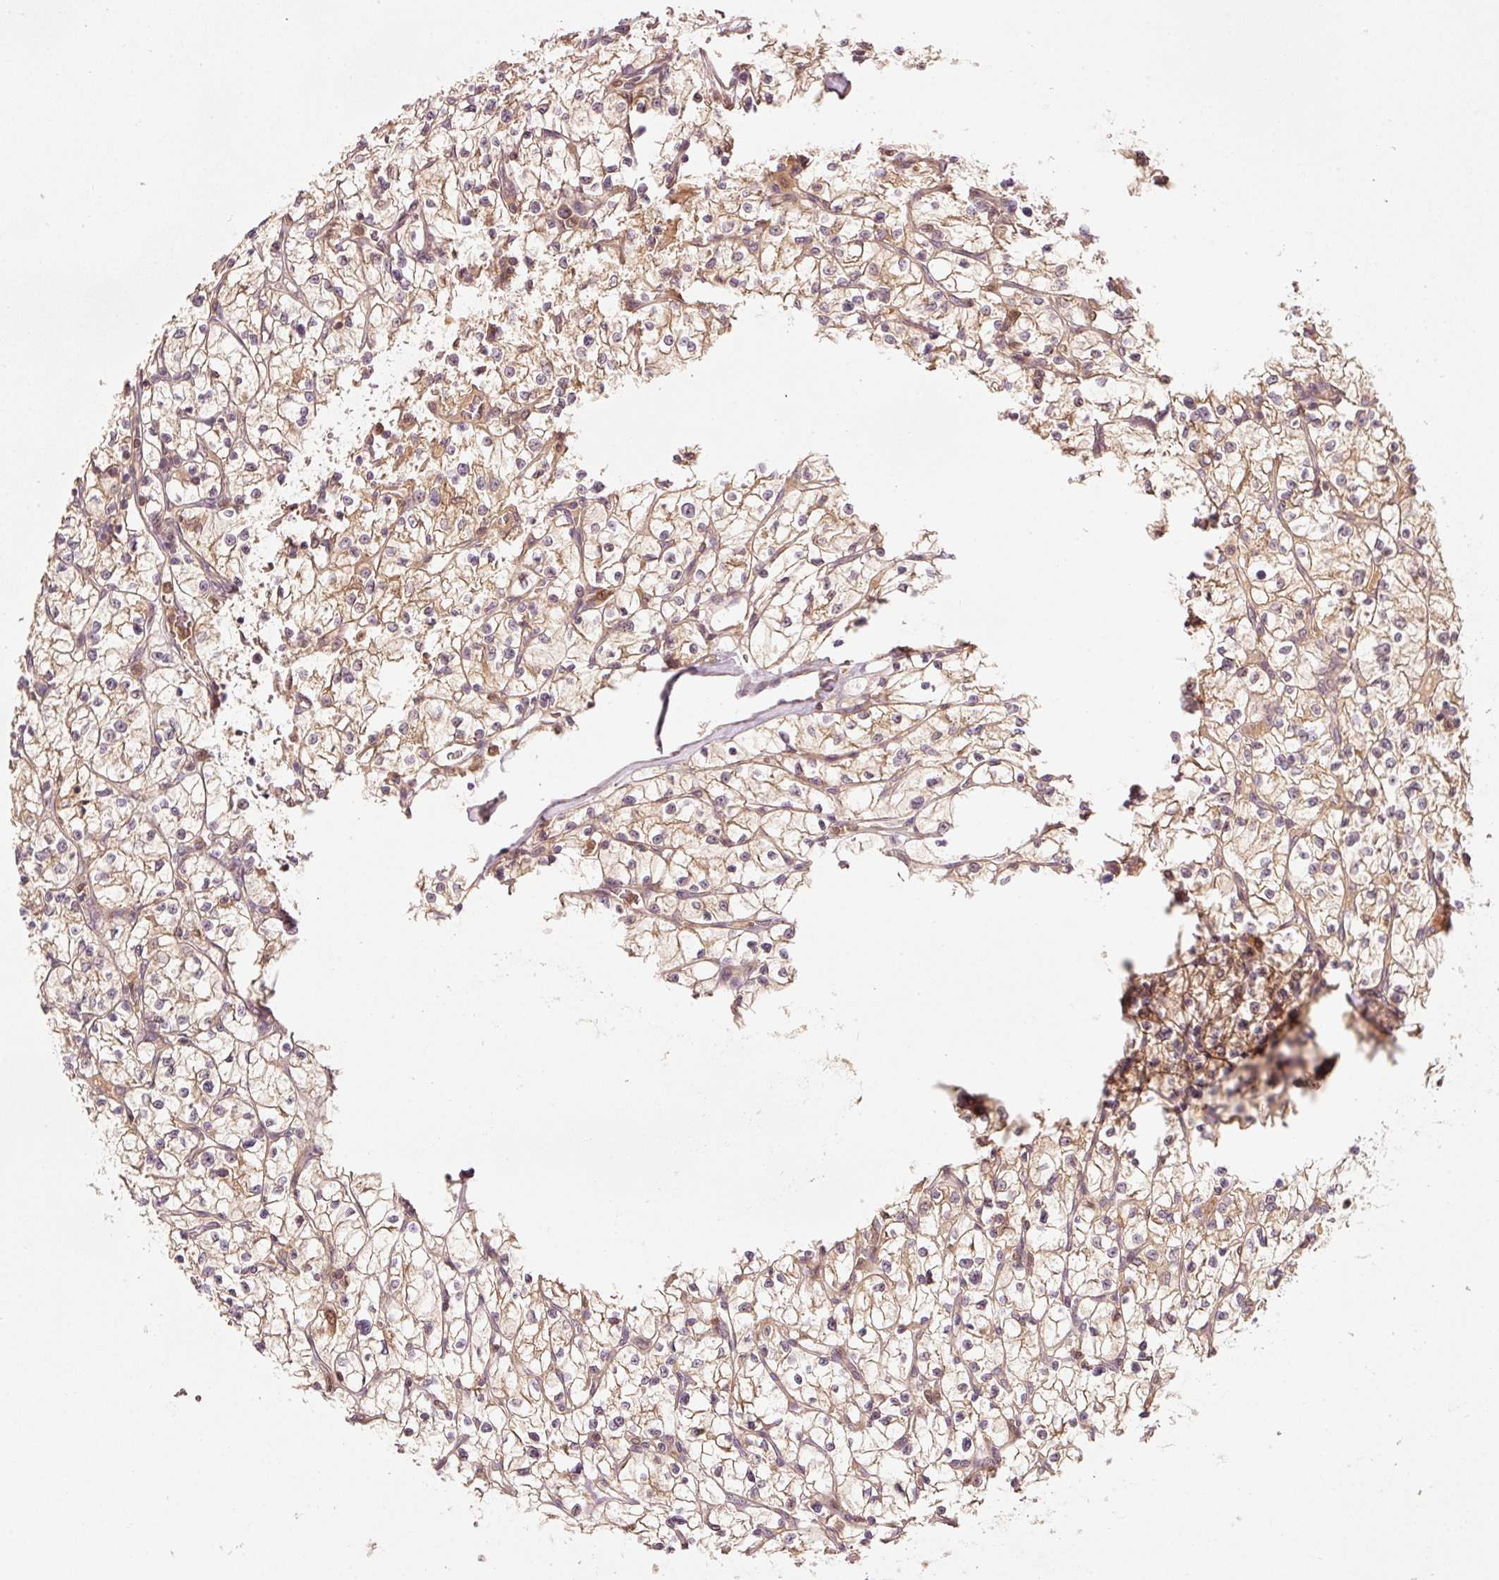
{"staining": {"intensity": "moderate", "quantity": ">75%", "location": "cytoplasmic/membranous"}, "tissue": "renal cancer", "cell_type": "Tumor cells", "image_type": "cancer", "snomed": [{"axis": "morphology", "description": "Adenocarcinoma, NOS"}, {"axis": "topography", "description": "Kidney"}], "caption": "Adenocarcinoma (renal) stained for a protein displays moderate cytoplasmic/membranous positivity in tumor cells.", "gene": "RRAS2", "patient": {"sex": "female", "age": 64}}